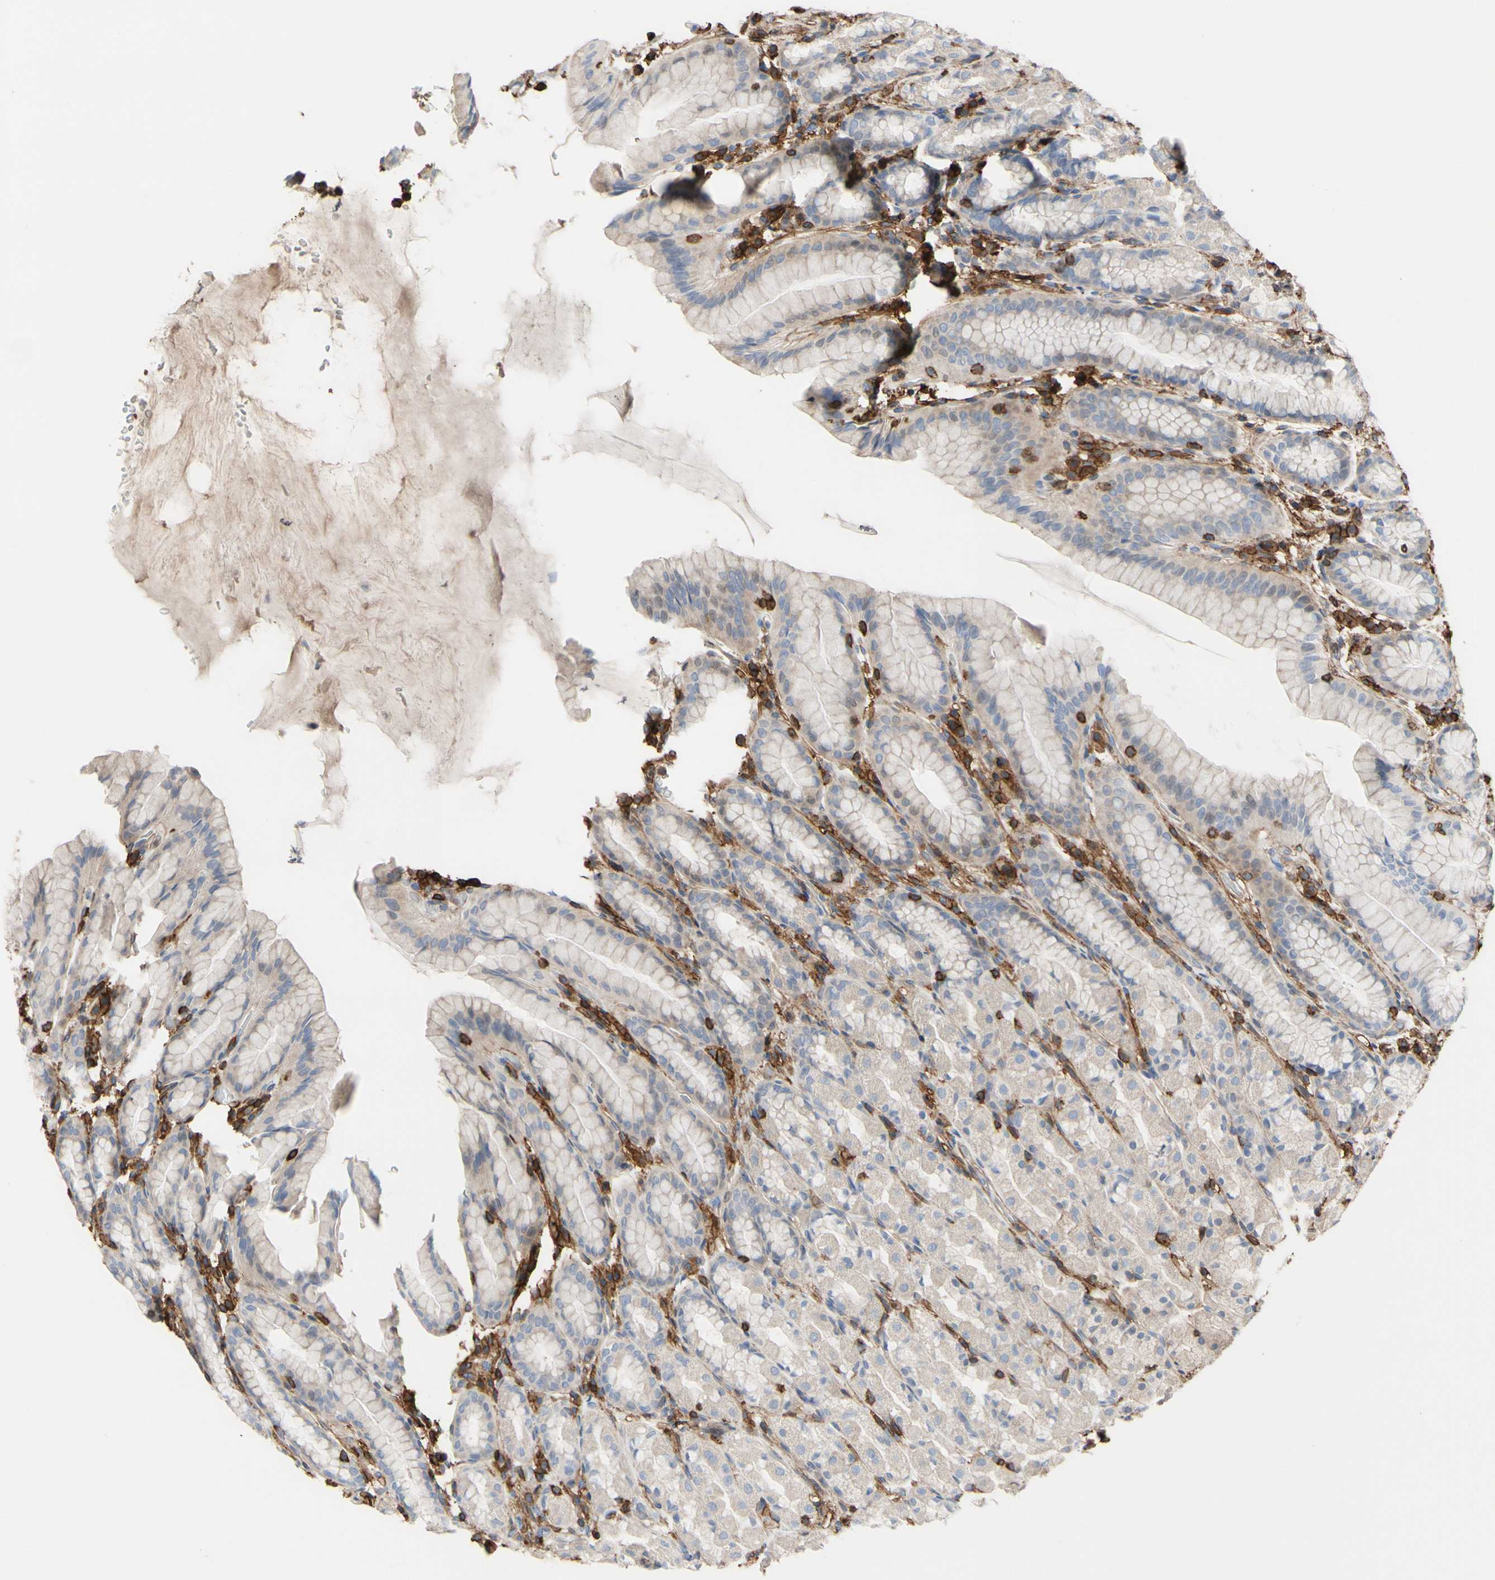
{"staining": {"intensity": "weak", "quantity": "<25%", "location": "cytoplasmic/membranous"}, "tissue": "stomach", "cell_type": "Glandular cells", "image_type": "normal", "snomed": [{"axis": "morphology", "description": "Normal tissue, NOS"}, {"axis": "topography", "description": "Stomach, upper"}], "caption": "A micrograph of stomach stained for a protein displays no brown staining in glandular cells. (DAB (3,3'-diaminobenzidine) immunohistochemistry visualized using brightfield microscopy, high magnification).", "gene": "ANXA6", "patient": {"sex": "male", "age": 68}}